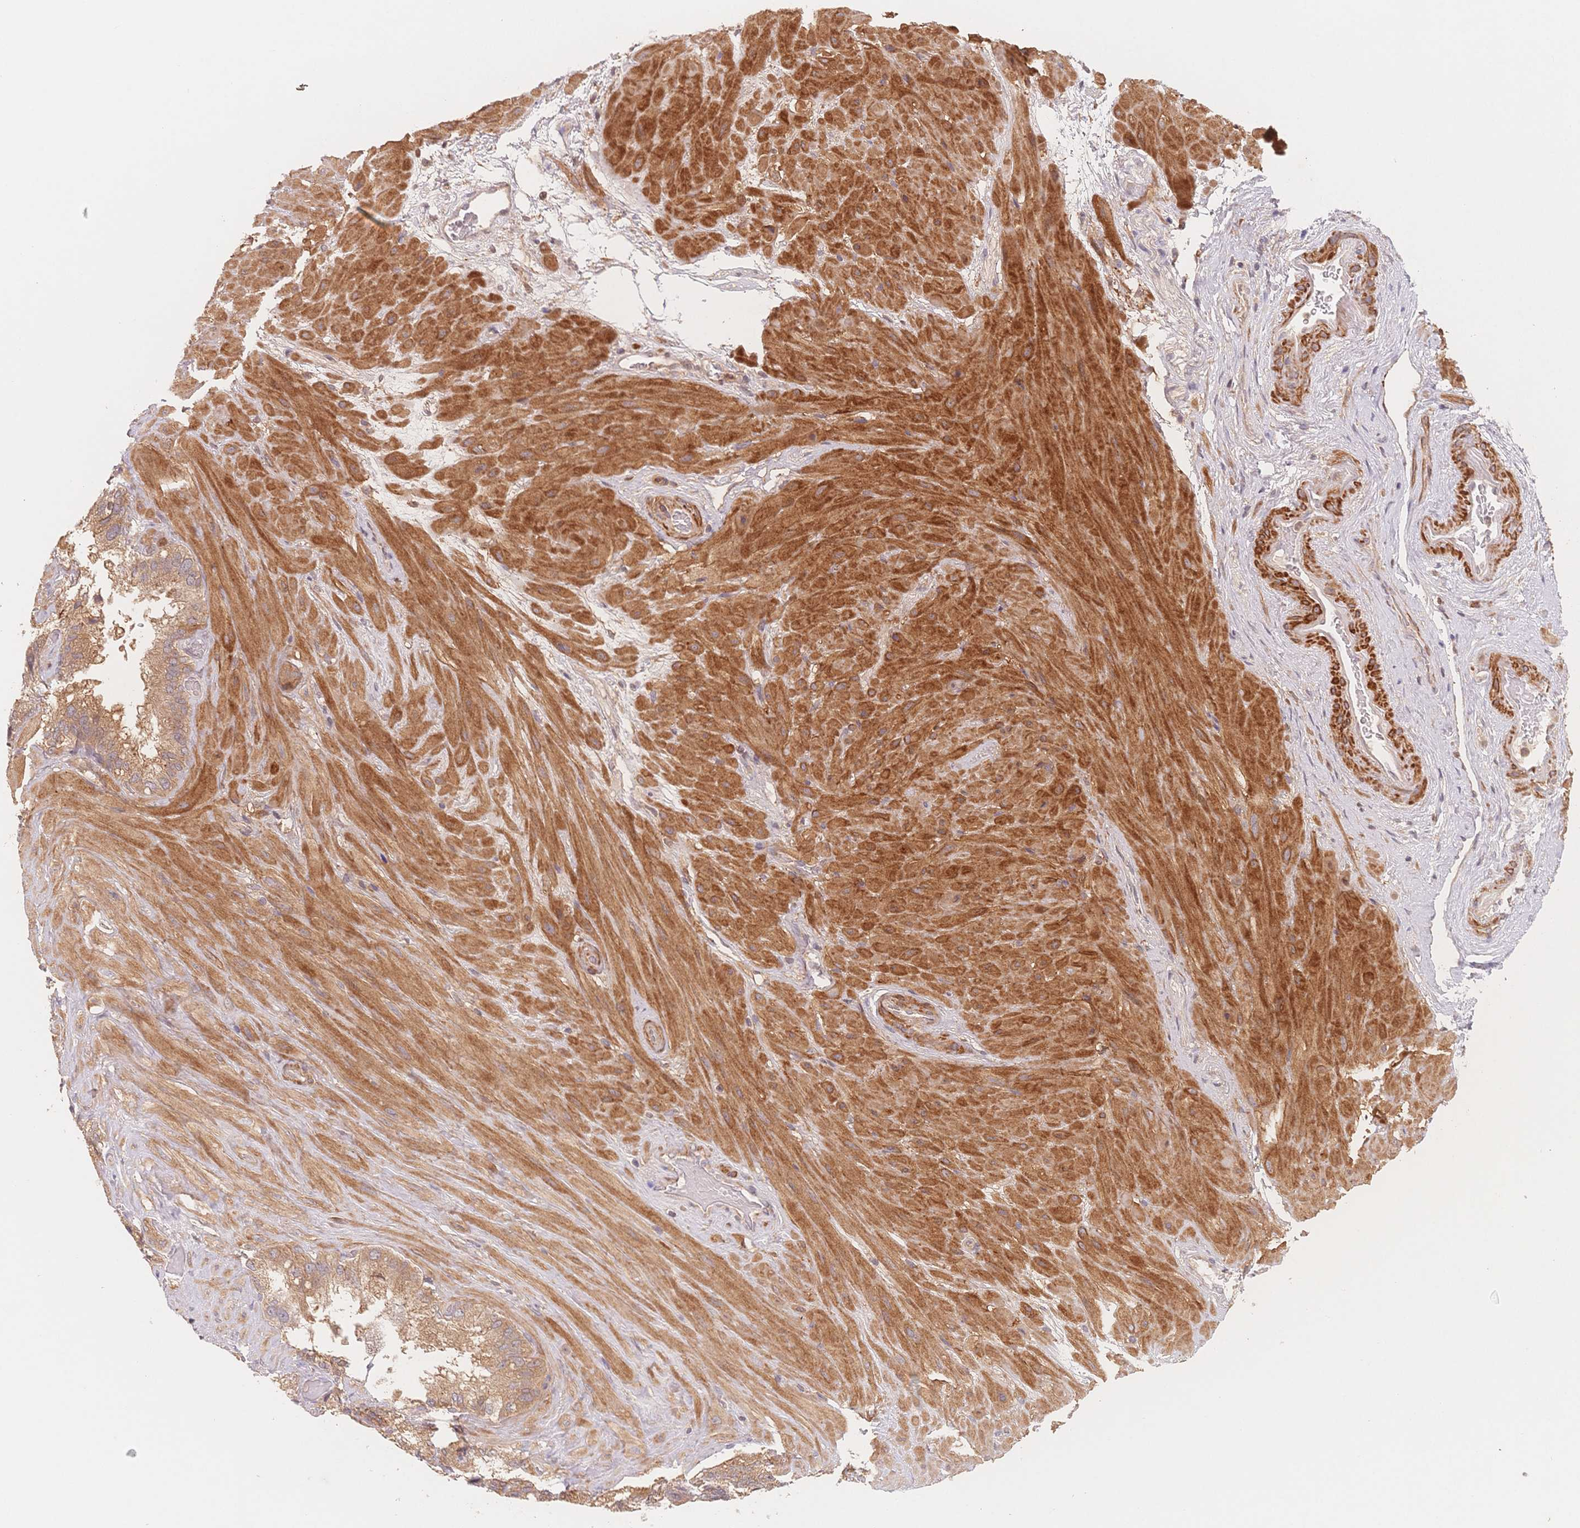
{"staining": {"intensity": "moderate", "quantity": ">75%", "location": "cytoplasmic/membranous"}, "tissue": "seminal vesicle", "cell_type": "Glandular cells", "image_type": "normal", "snomed": [{"axis": "morphology", "description": "Normal tissue, NOS"}, {"axis": "topography", "description": "Seminal veicle"}], "caption": "Benign seminal vesicle exhibits moderate cytoplasmic/membranous positivity in about >75% of glandular cells, visualized by immunohistochemistry.", "gene": "C12orf75", "patient": {"sex": "male", "age": 60}}